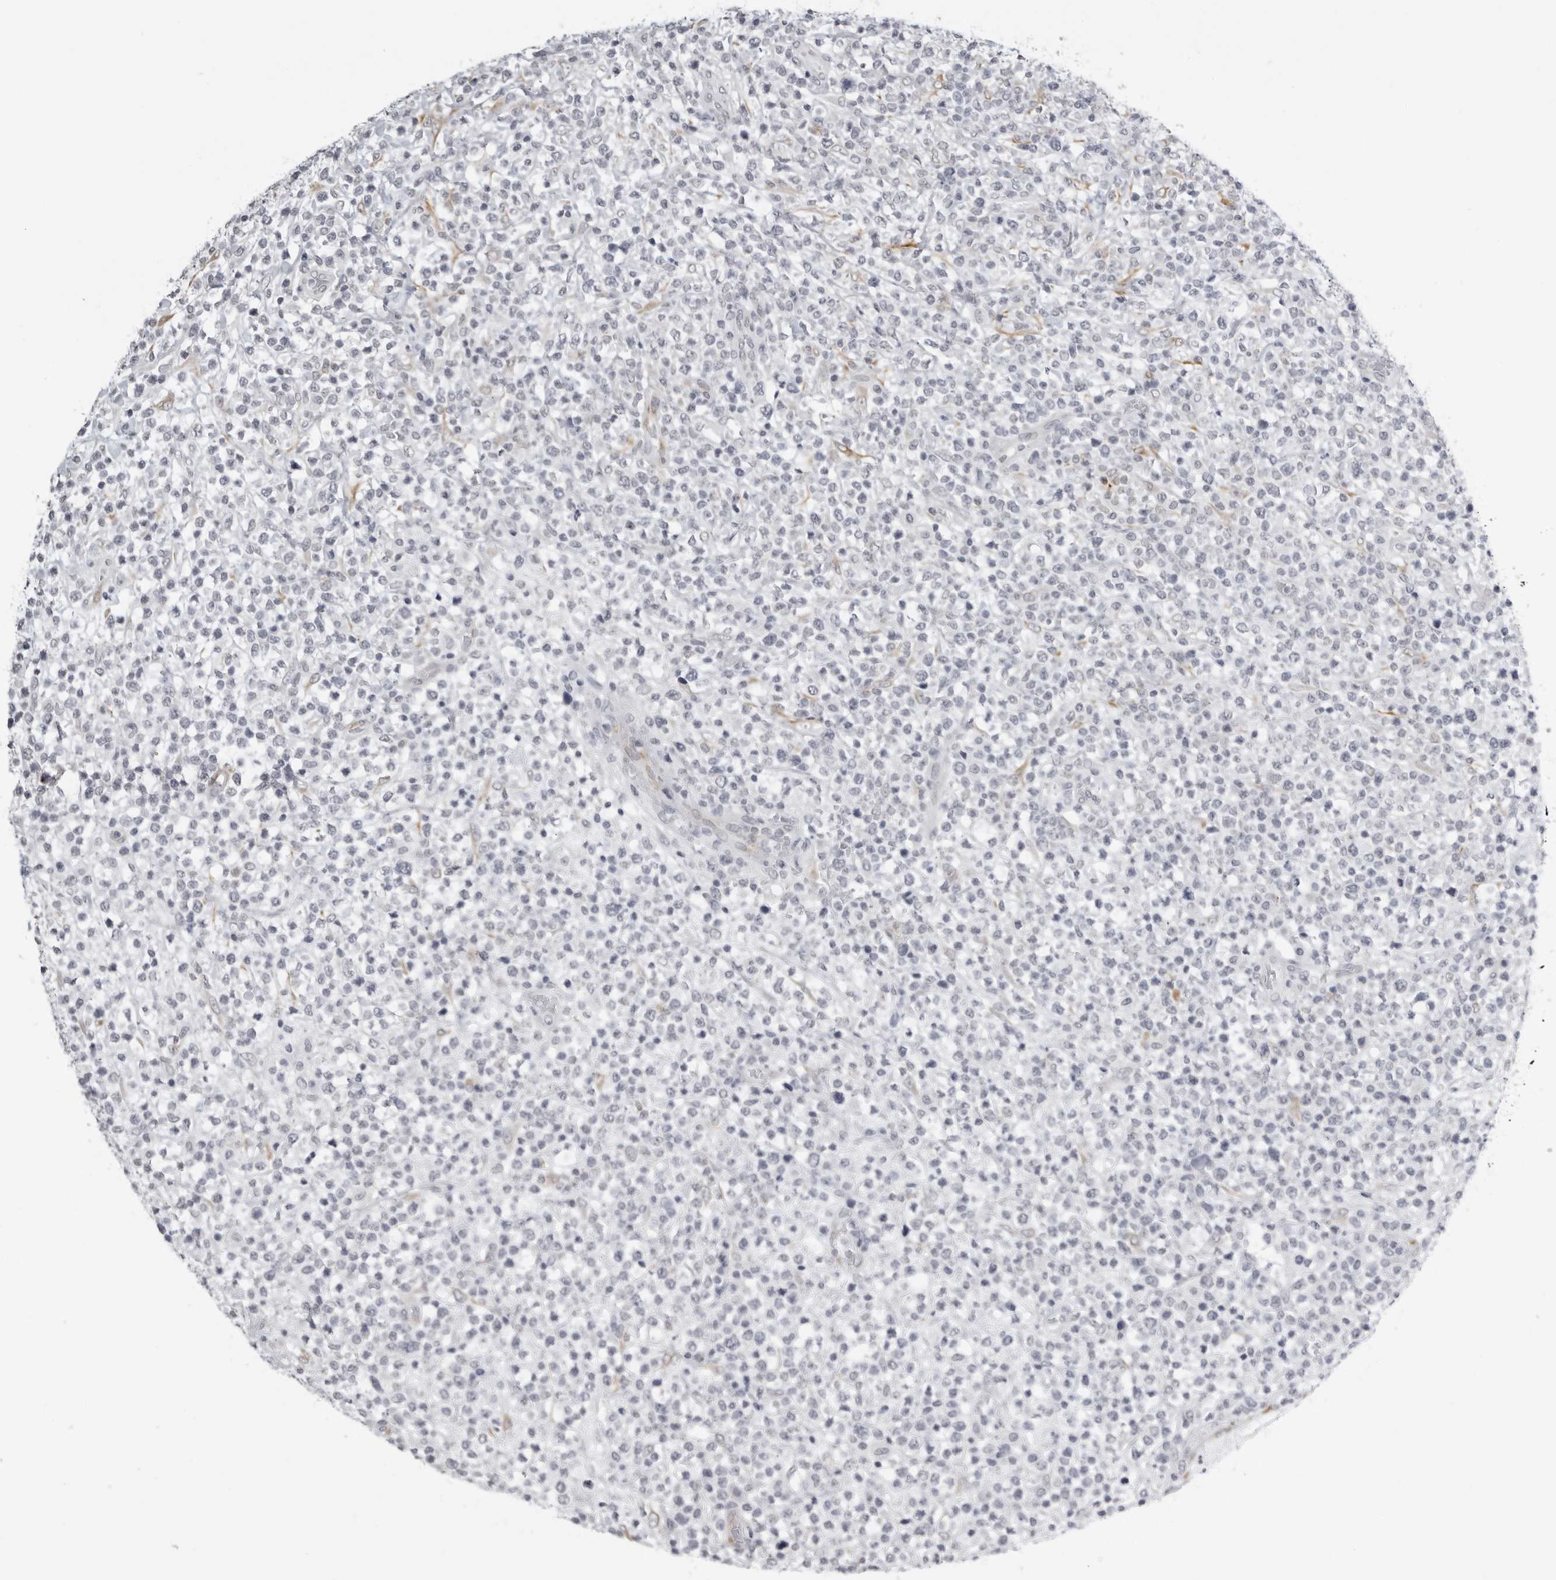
{"staining": {"intensity": "negative", "quantity": "none", "location": "none"}, "tissue": "lymphoma", "cell_type": "Tumor cells", "image_type": "cancer", "snomed": [{"axis": "morphology", "description": "Malignant lymphoma, non-Hodgkin's type, High grade"}, {"axis": "topography", "description": "Colon"}], "caption": "Immunohistochemical staining of lymphoma reveals no significant staining in tumor cells. (DAB (3,3'-diaminobenzidine) immunohistochemistry with hematoxylin counter stain).", "gene": "SERPINF2", "patient": {"sex": "female", "age": 53}}